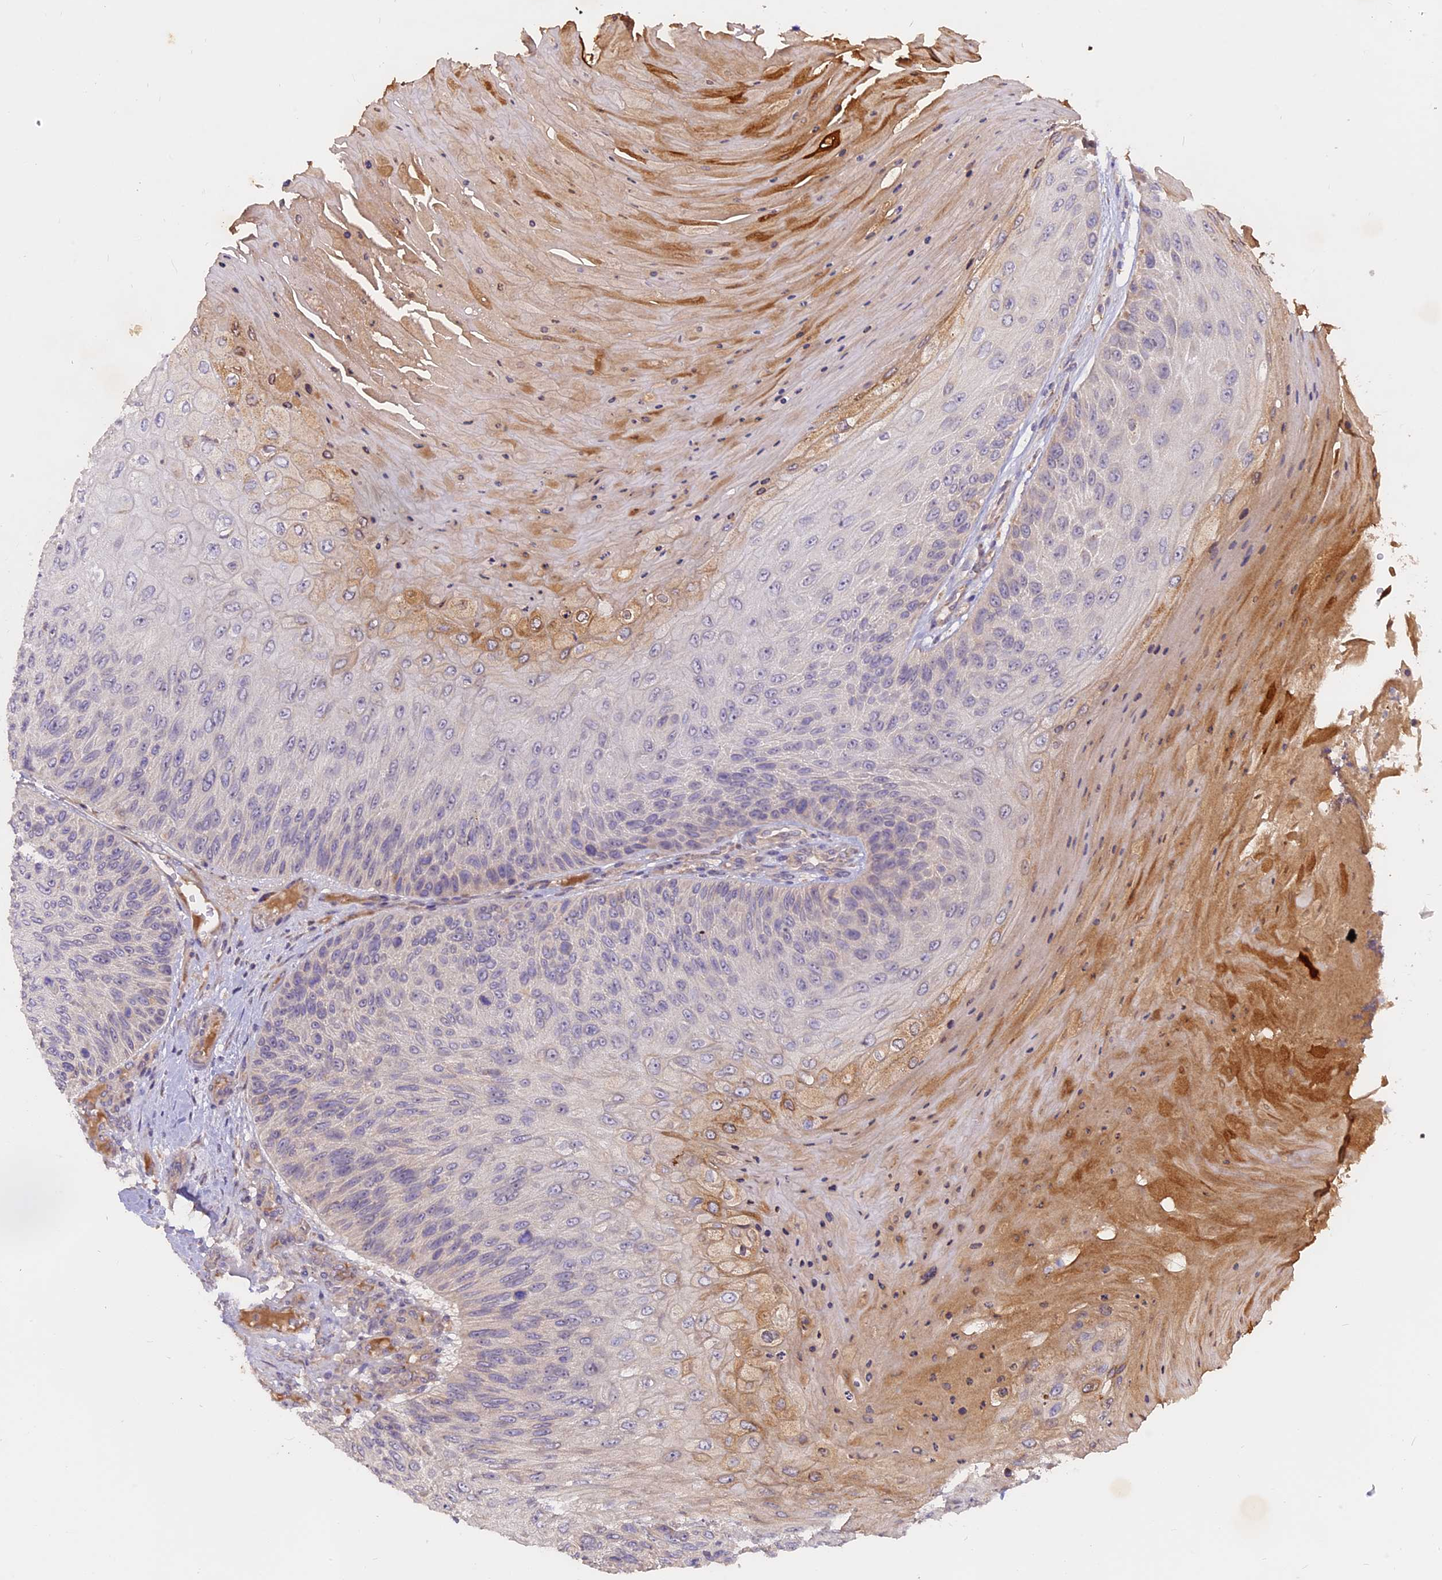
{"staining": {"intensity": "negative", "quantity": "none", "location": "none"}, "tissue": "skin cancer", "cell_type": "Tumor cells", "image_type": "cancer", "snomed": [{"axis": "morphology", "description": "Squamous cell carcinoma, NOS"}, {"axis": "topography", "description": "Skin"}], "caption": "Immunohistochemistry photomicrograph of neoplastic tissue: human skin cancer (squamous cell carcinoma) stained with DAB displays no significant protein staining in tumor cells.", "gene": "MEMO1", "patient": {"sex": "female", "age": 88}}